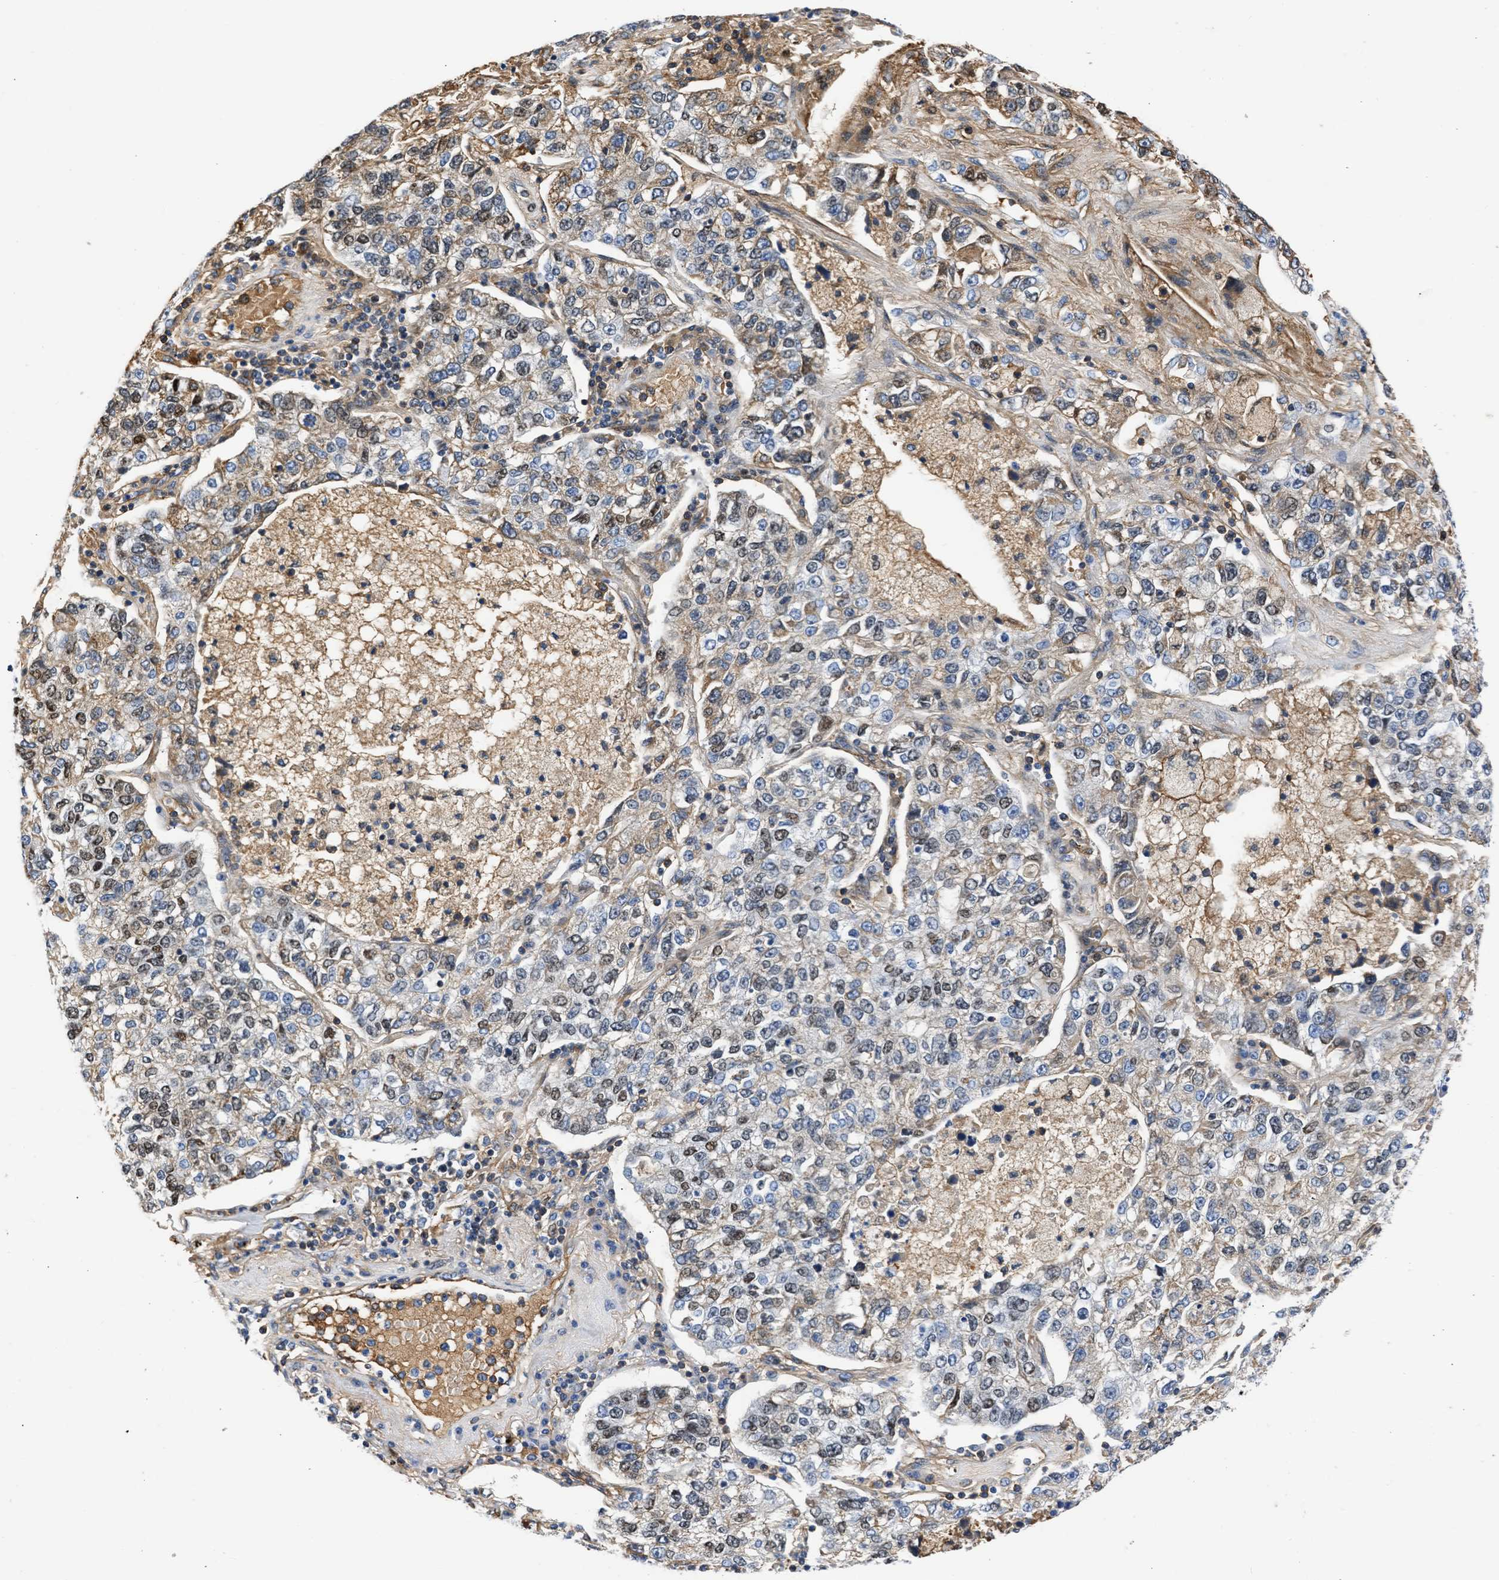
{"staining": {"intensity": "moderate", "quantity": "25%-75%", "location": "cytoplasmic/membranous,nuclear"}, "tissue": "lung cancer", "cell_type": "Tumor cells", "image_type": "cancer", "snomed": [{"axis": "morphology", "description": "Adenocarcinoma, NOS"}, {"axis": "topography", "description": "Lung"}], "caption": "An image of lung cancer (adenocarcinoma) stained for a protein demonstrates moderate cytoplasmic/membranous and nuclear brown staining in tumor cells. (brown staining indicates protein expression, while blue staining denotes nuclei).", "gene": "MAS1L", "patient": {"sex": "male", "age": 49}}